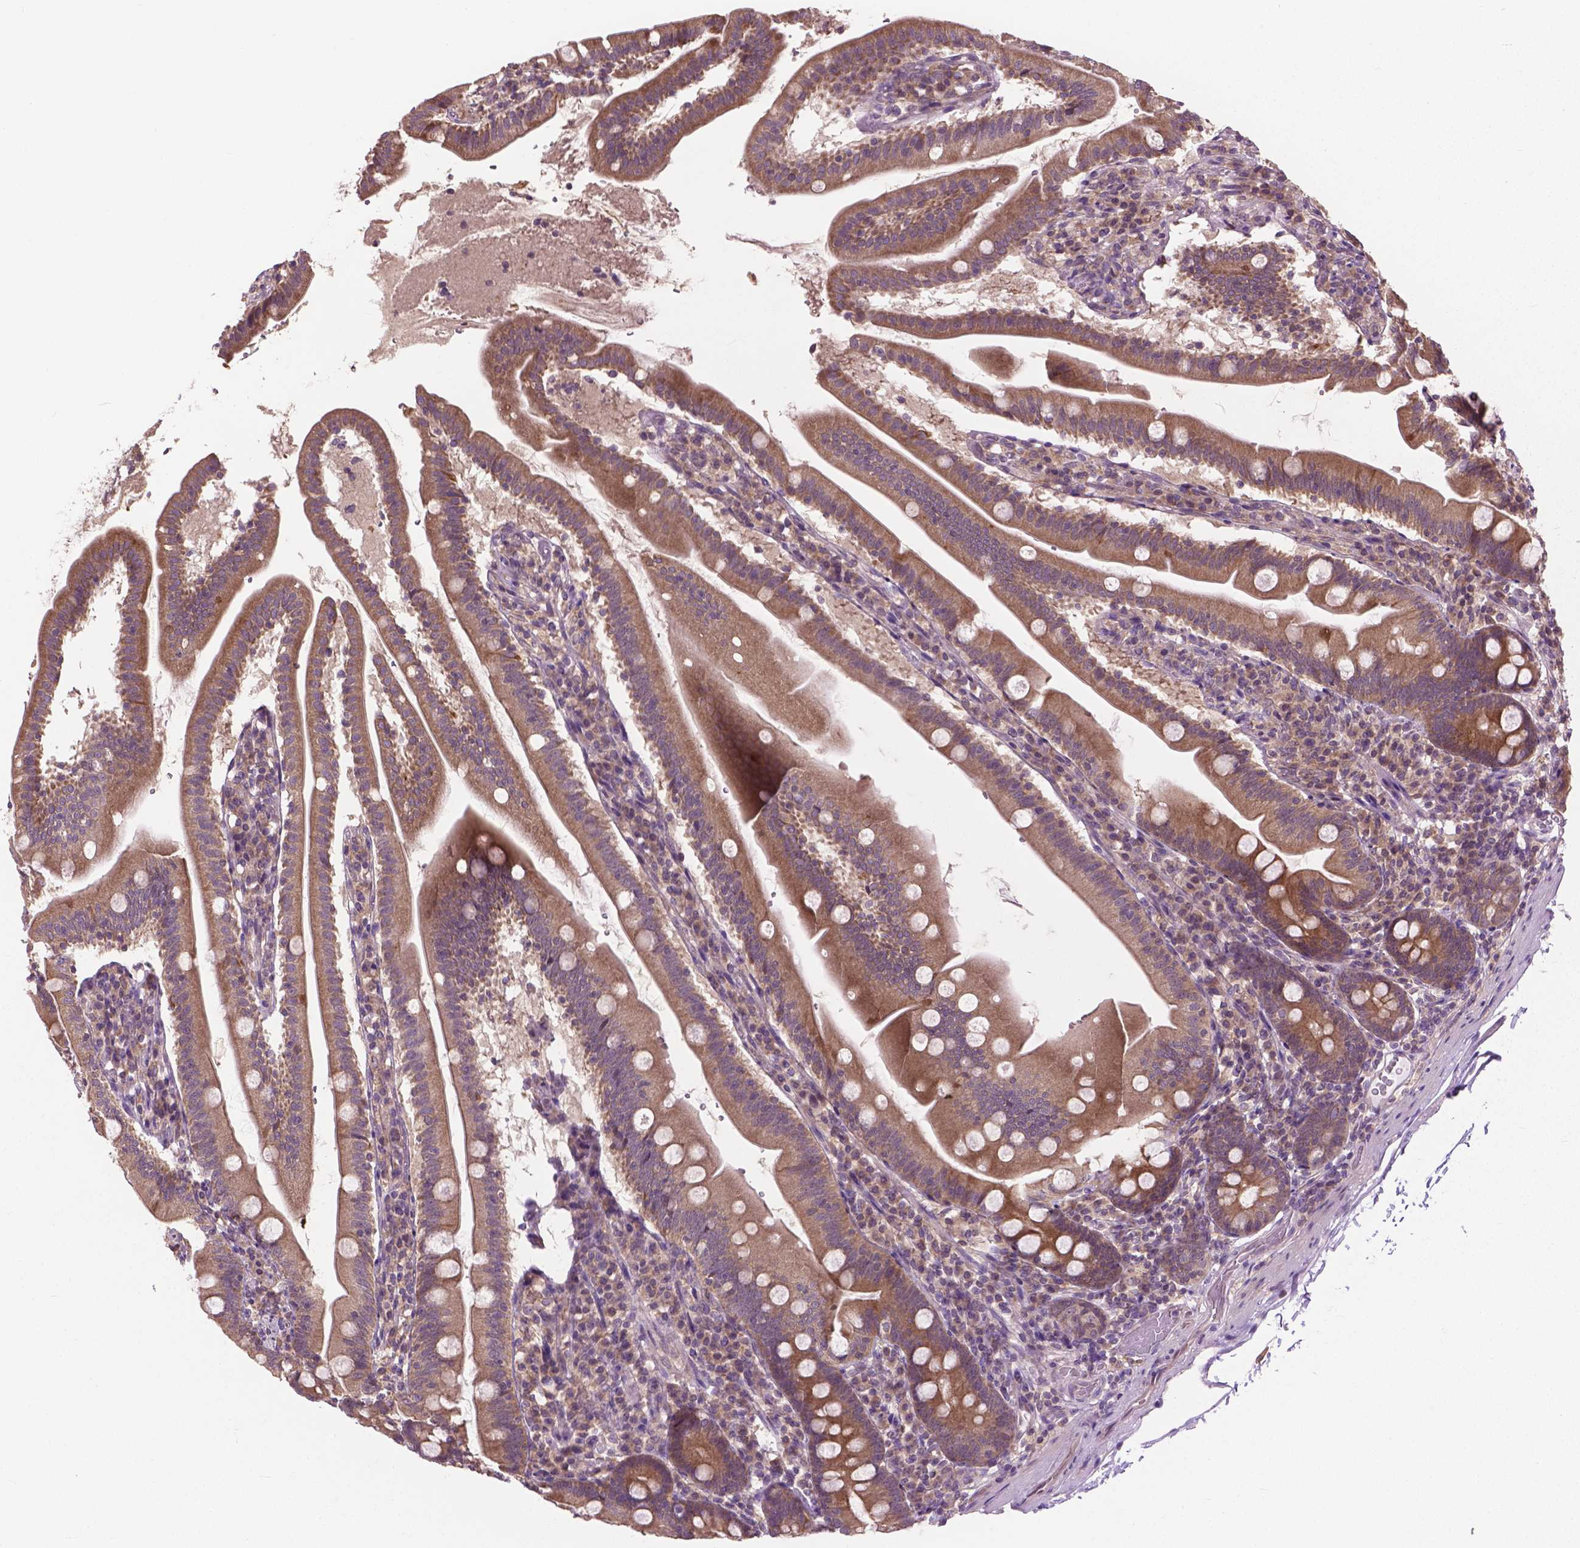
{"staining": {"intensity": "moderate", "quantity": ">75%", "location": "cytoplasmic/membranous"}, "tissue": "duodenum", "cell_type": "Glandular cells", "image_type": "normal", "snomed": [{"axis": "morphology", "description": "Normal tissue, NOS"}, {"axis": "topography", "description": "Duodenum"}], "caption": "A photomicrograph of duodenum stained for a protein demonstrates moderate cytoplasmic/membranous brown staining in glandular cells. (Stains: DAB in brown, nuclei in blue, Microscopy: brightfield microscopy at high magnification).", "gene": "MZT1", "patient": {"sex": "female", "age": 67}}